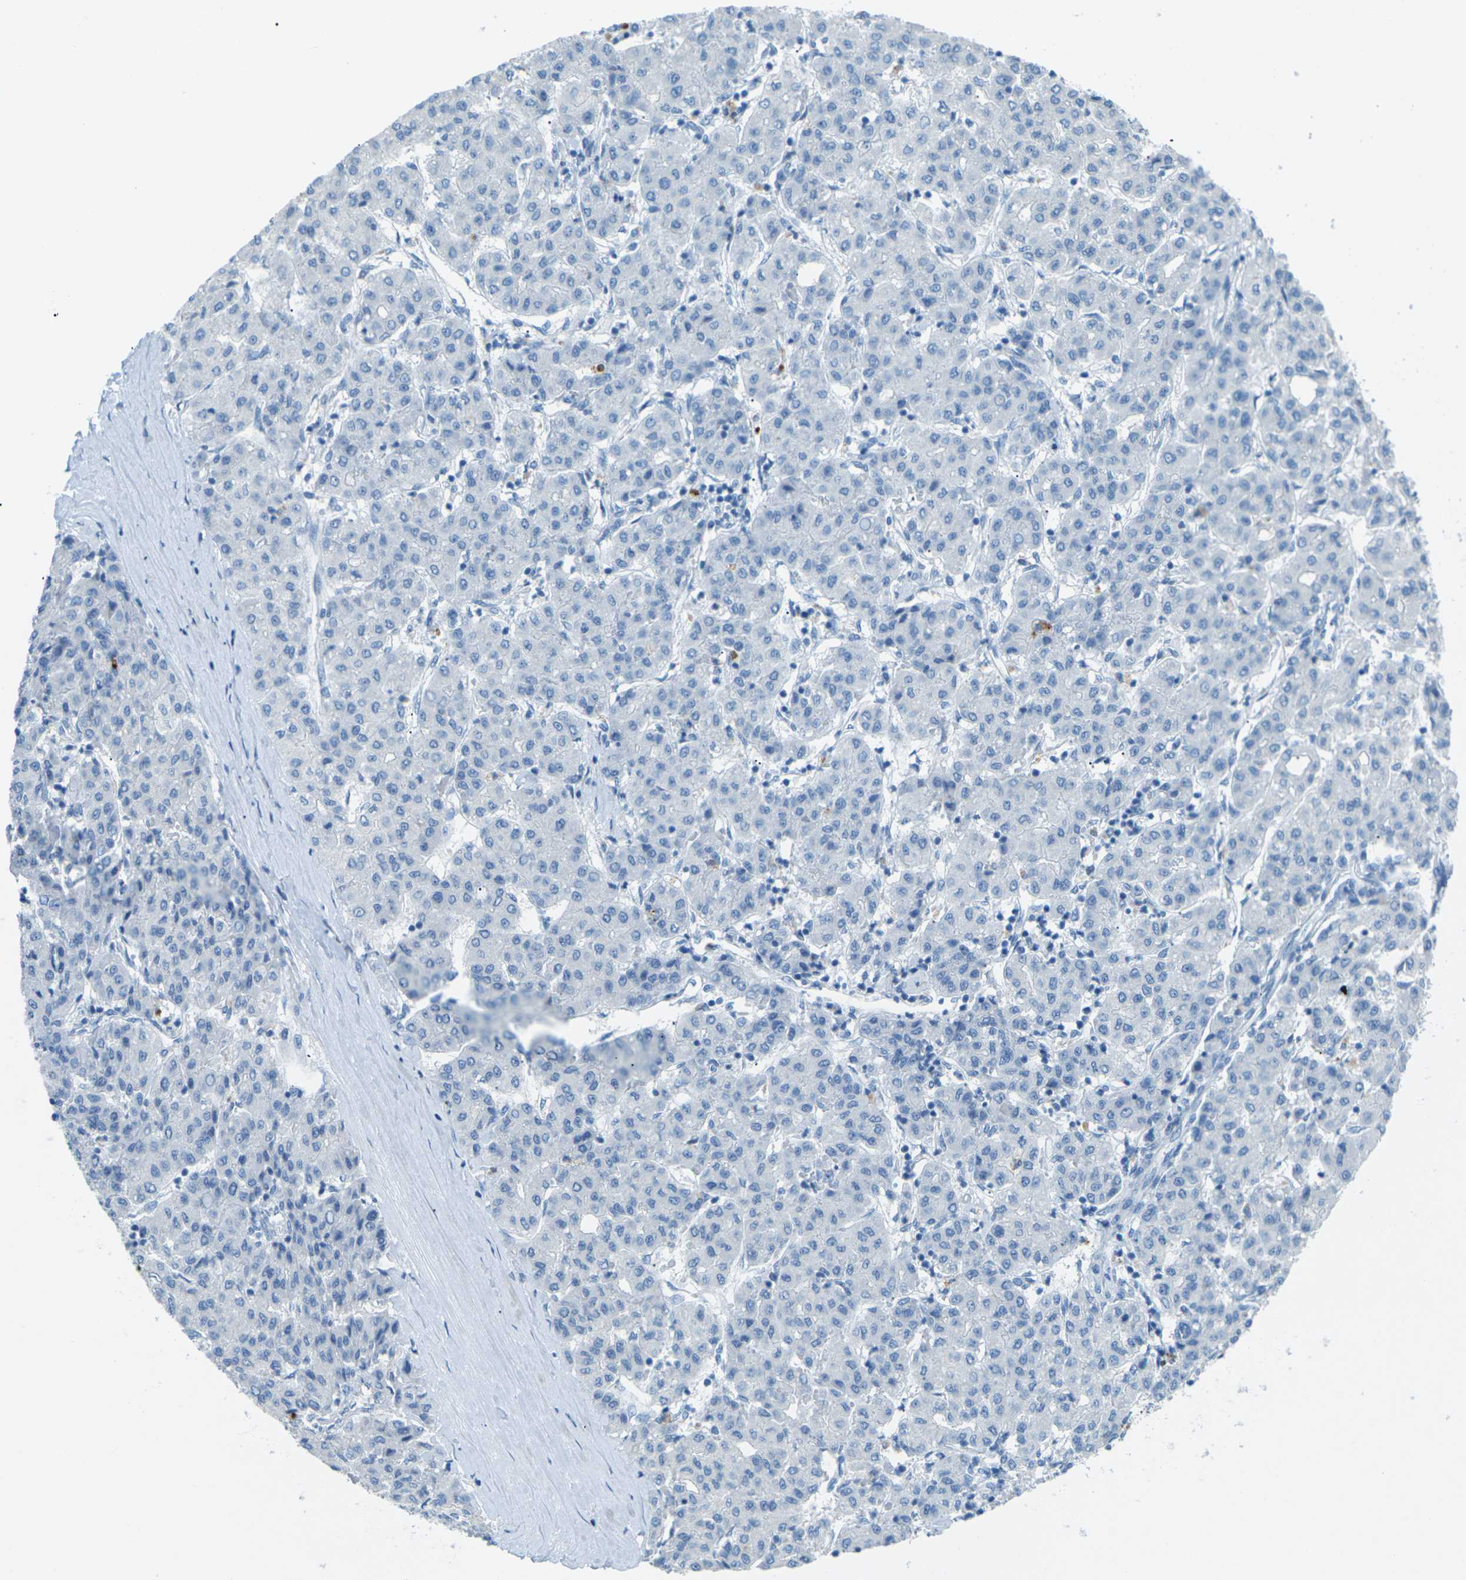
{"staining": {"intensity": "negative", "quantity": "none", "location": "none"}, "tissue": "liver cancer", "cell_type": "Tumor cells", "image_type": "cancer", "snomed": [{"axis": "morphology", "description": "Carcinoma, Hepatocellular, NOS"}, {"axis": "topography", "description": "Liver"}], "caption": "The image shows no significant positivity in tumor cells of liver hepatocellular carcinoma. (DAB (3,3'-diaminobenzidine) IHC, high magnification).", "gene": "CDH16", "patient": {"sex": "male", "age": 65}}